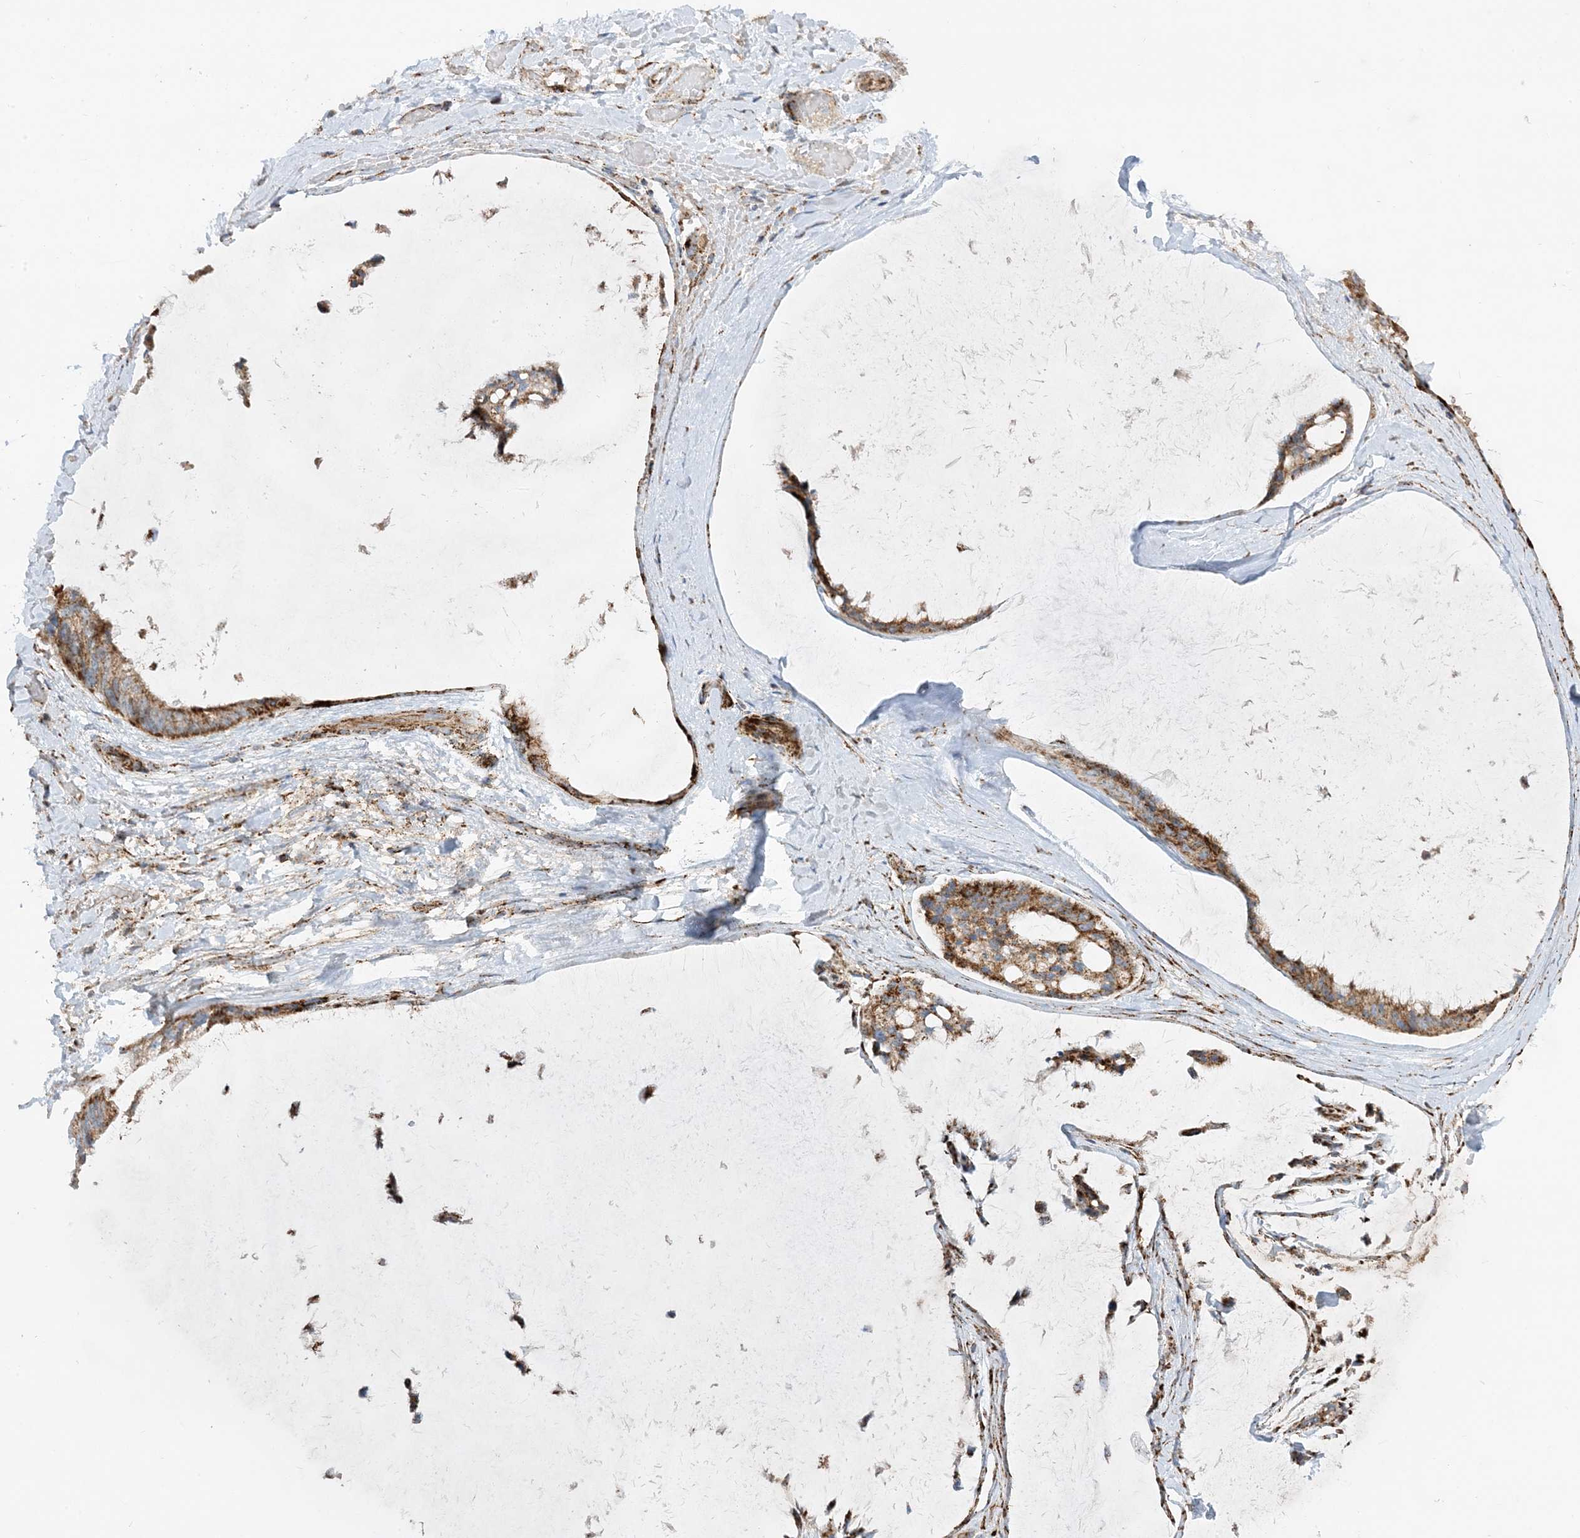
{"staining": {"intensity": "strong", "quantity": ">75%", "location": "cytoplasmic/membranous"}, "tissue": "ovarian cancer", "cell_type": "Tumor cells", "image_type": "cancer", "snomed": [{"axis": "morphology", "description": "Cystadenocarcinoma, mucinous, NOS"}, {"axis": "topography", "description": "Ovary"}], "caption": "The immunohistochemical stain highlights strong cytoplasmic/membranous positivity in tumor cells of ovarian cancer tissue.", "gene": "NDUFAF3", "patient": {"sex": "female", "age": 39}}